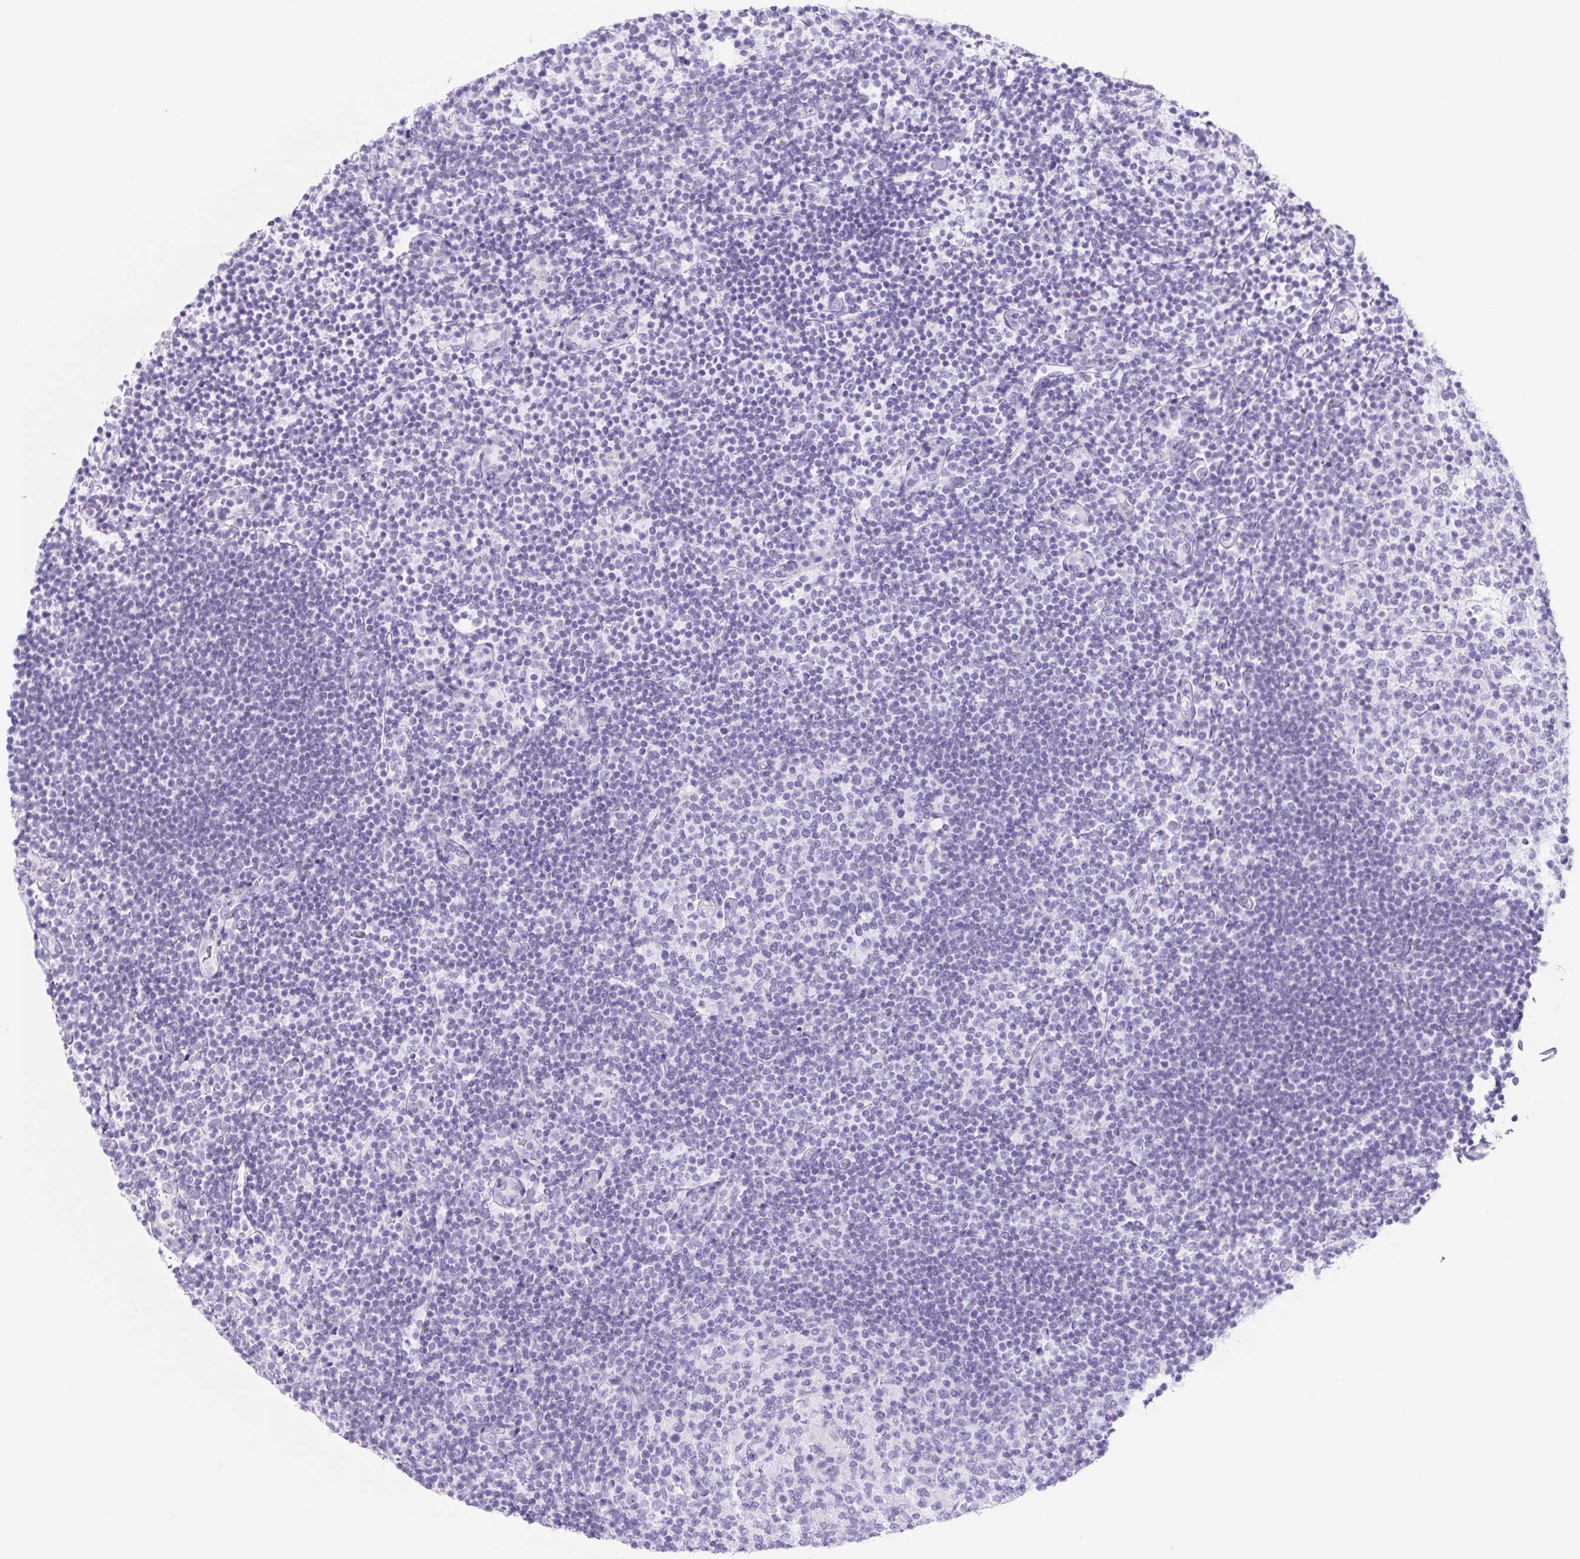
{"staining": {"intensity": "negative", "quantity": "none", "location": "none"}, "tissue": "tonsil", "cell_type": "Germinal center cells", "image_type": "normal", "snomed": [{"axis": "morphology", "description": "Normal tissue, NOS"}, {"axis": "topography", "description": "Tonsil"}], "caption": "IHC photomicrograph of unremarkable tonsil: tonsil stained with DAB displays no significant protein positivity in germinal center cells. Brightfield microscopy of immunohistochemistry stained with DAB (3,3'-diaminobenzidine) (brown) and hematoxylin (blue), captured at high magnification.", "gene": "CYP21A2", "patient": {"sex": "female", "age": 10}}